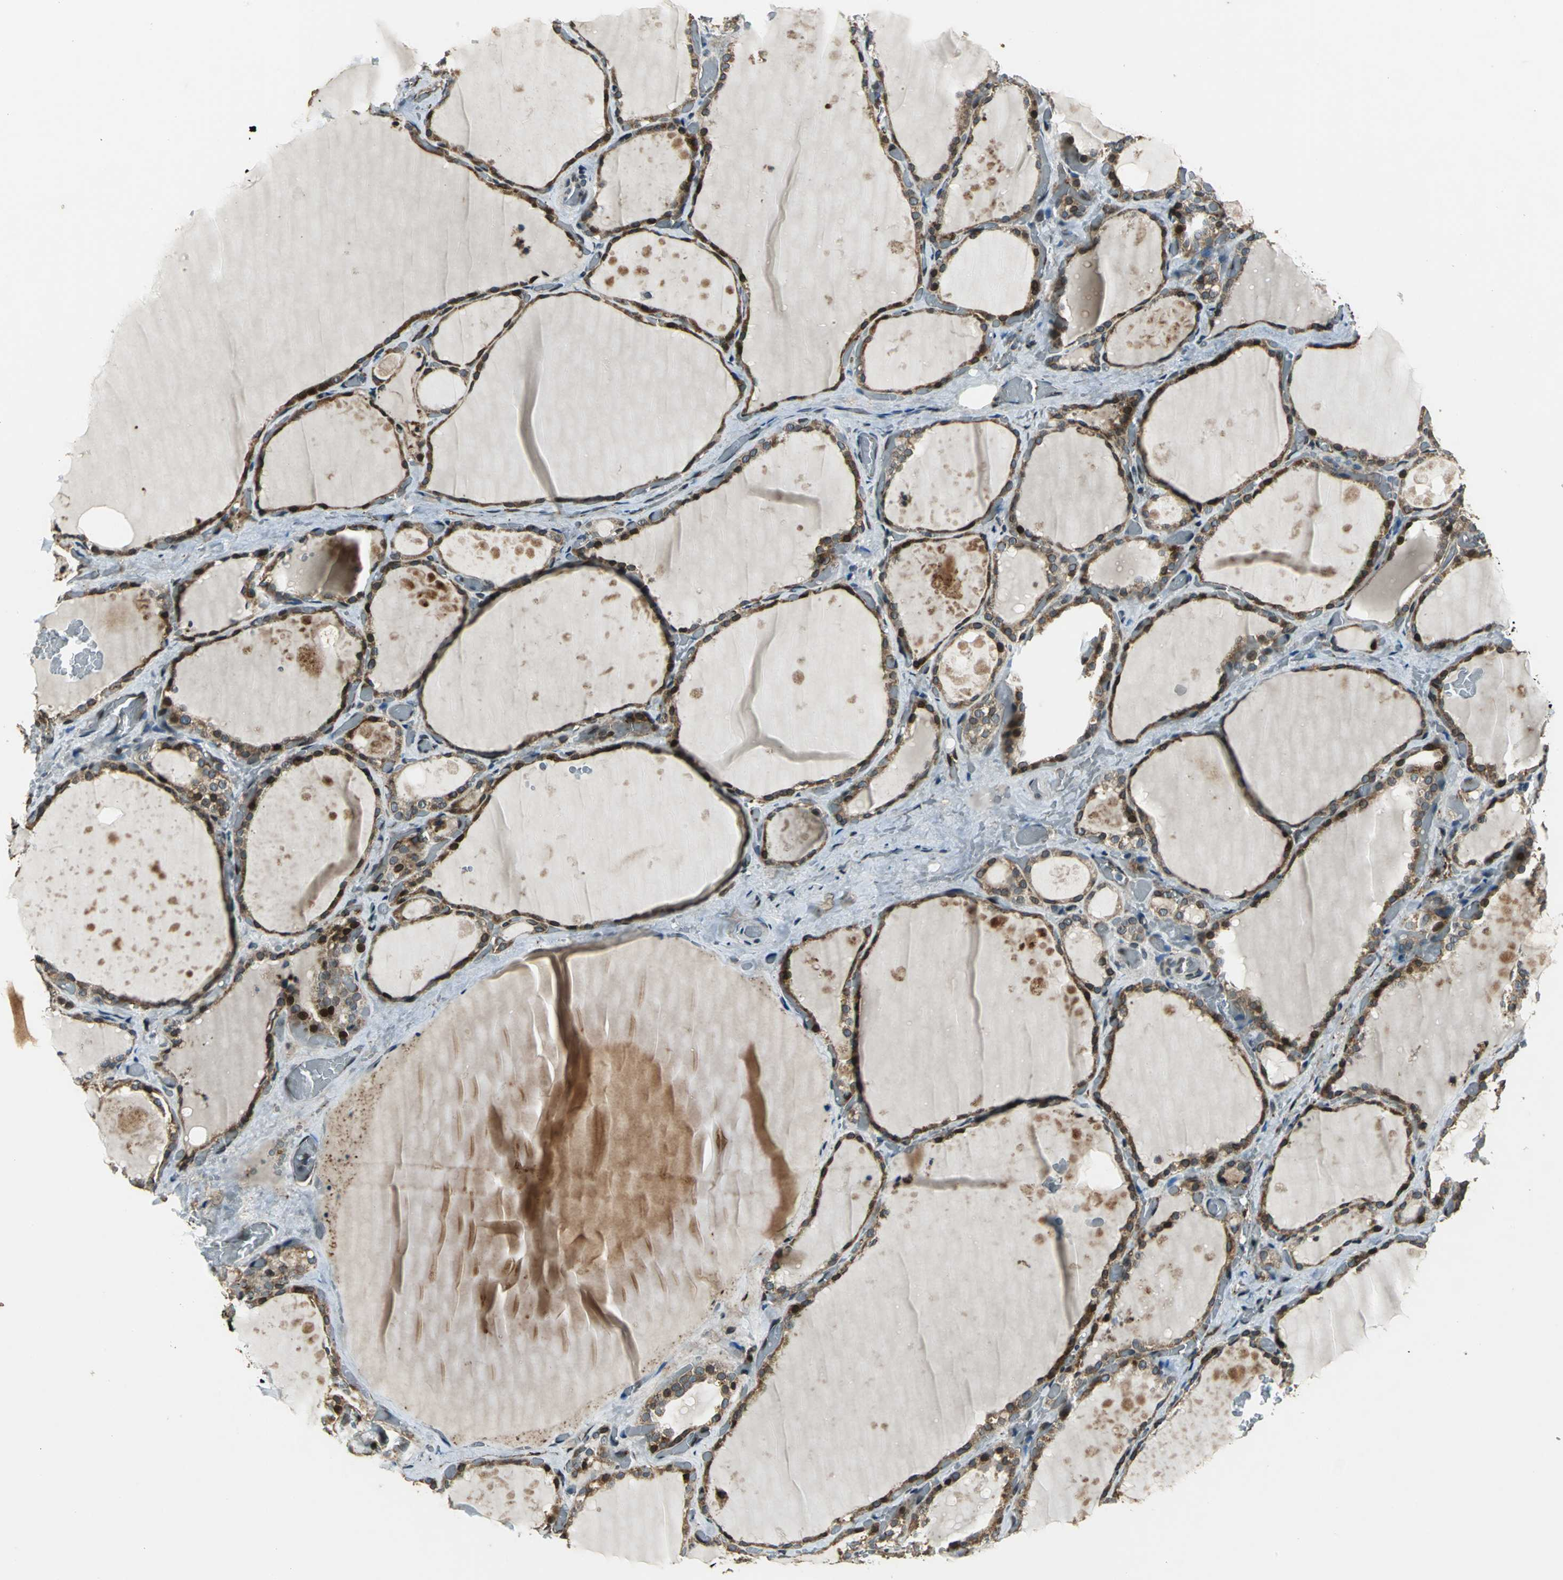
{"staining": {"intensity": "strong", "quantity": "25%-75%", "location": "cytoplasmic/membranous,nuclear"}, "tissue": "thyroid gland", "cell_type": "Glandular cells", "image_type": "normal", "snomed": [{"axis": "morphology", "description": "Normal tissue, NOS"}, {"axis": "topography", "description": "Thyroid gland"}], "caption": "A high amount of strong cytoplasmic/membranous,nuclear expression is seen in approximately 25%-75% of glandular cells in normal thyroid gland.", "gene": "BRIP1", "patient": {"sex": "male", "age": 61}}